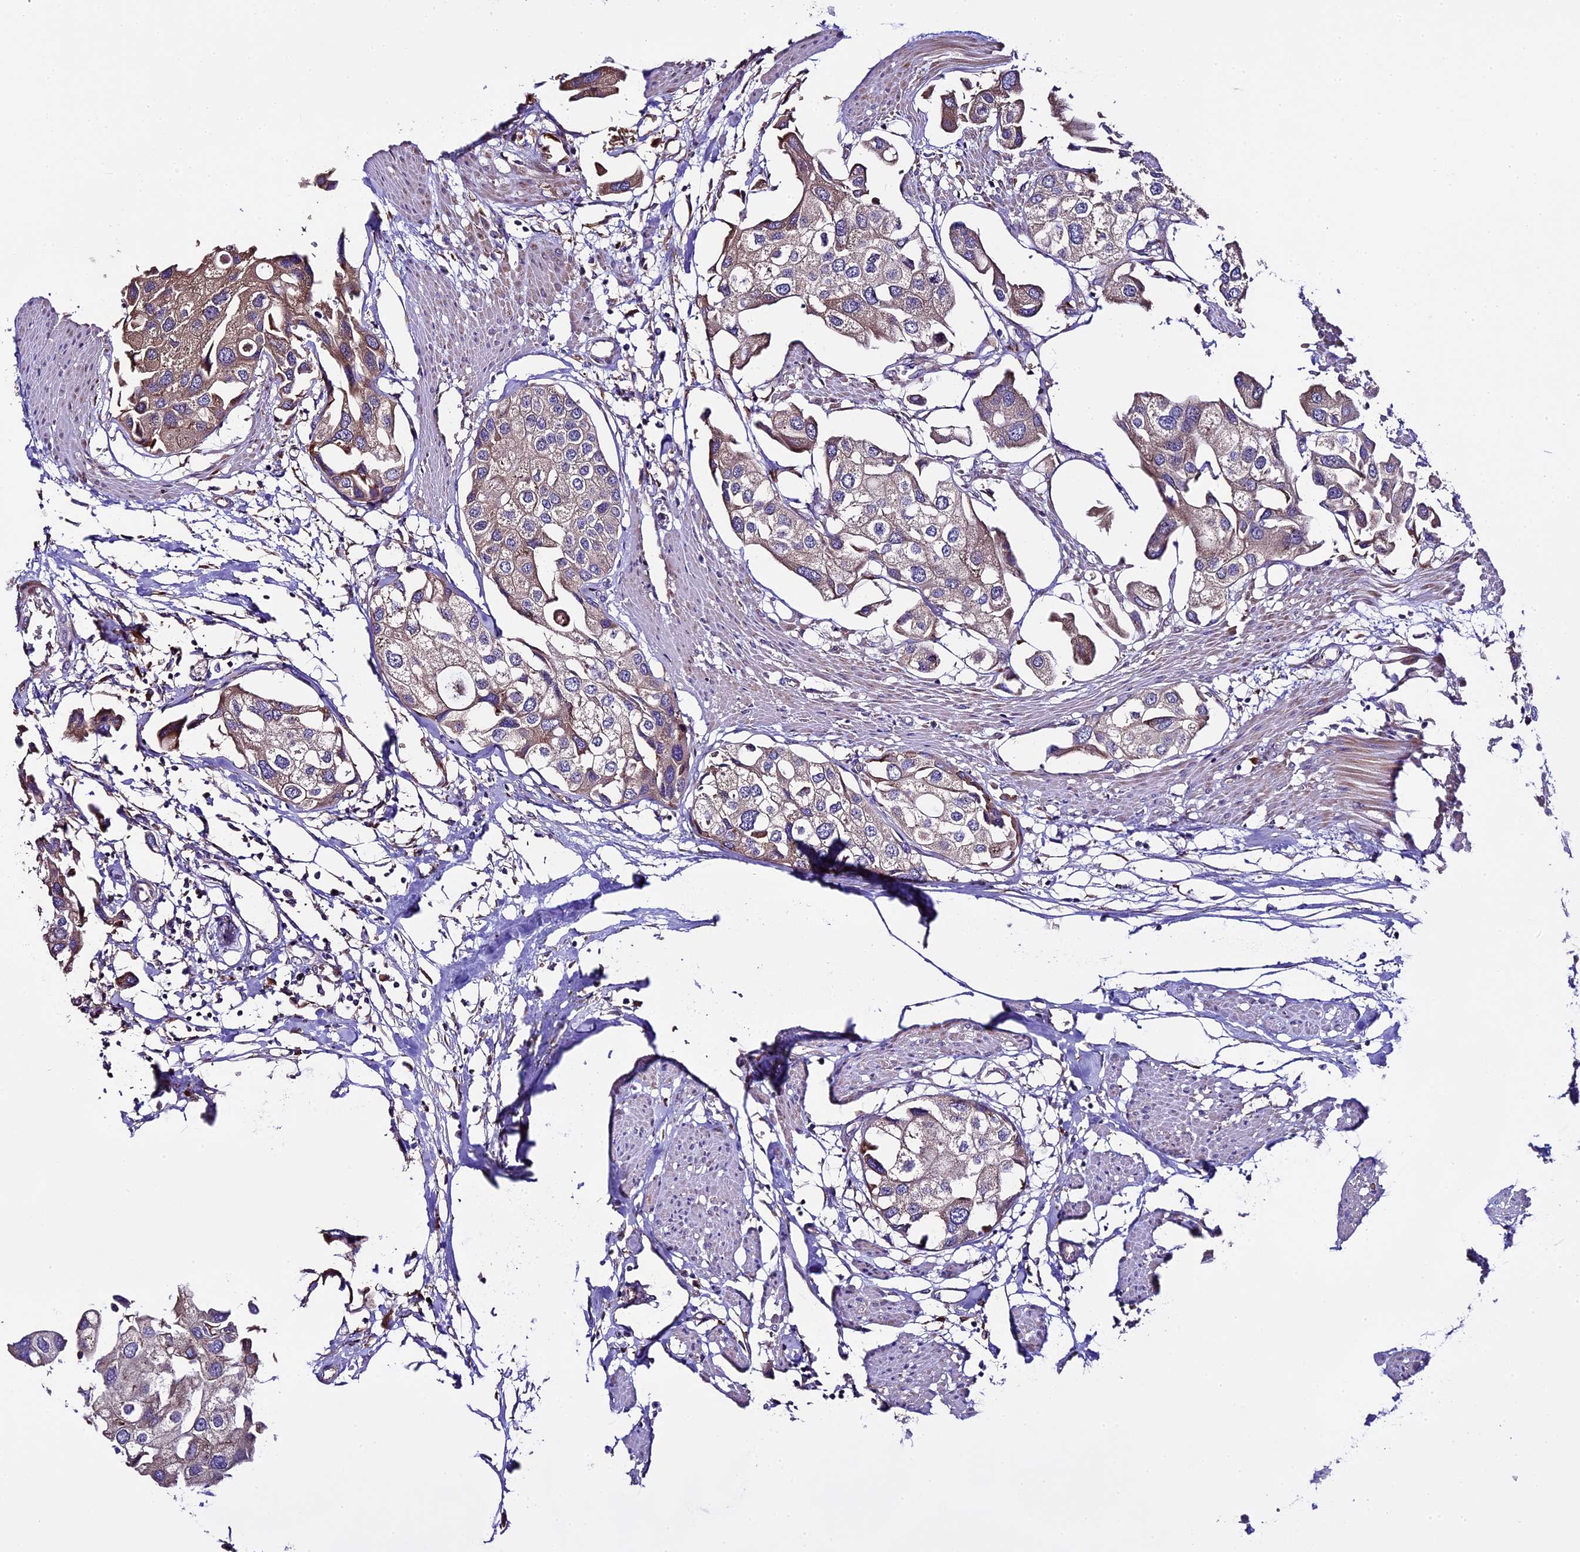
{"staining": {"intensity": "moderate", "quantity": "<25%", "location": "cytoplasmic/membranous"}, "tissue": "urothelial cancer", "cell_type": "Tumor cells", "image_type": "cancer", "snomed": [{"axis": "morphology", "description": "Urothelial carcinoma, High grade"}, {"axis": "topography", "description": "Urinary bladder"}], "caption": "A micrograph of human urothelial cancer stained for a protein displays moderate cytoplasmic/membranous brown staining in tumor cells.", "gene": "SPIRE1", "patient": {"sex": "male", "age": 64}}